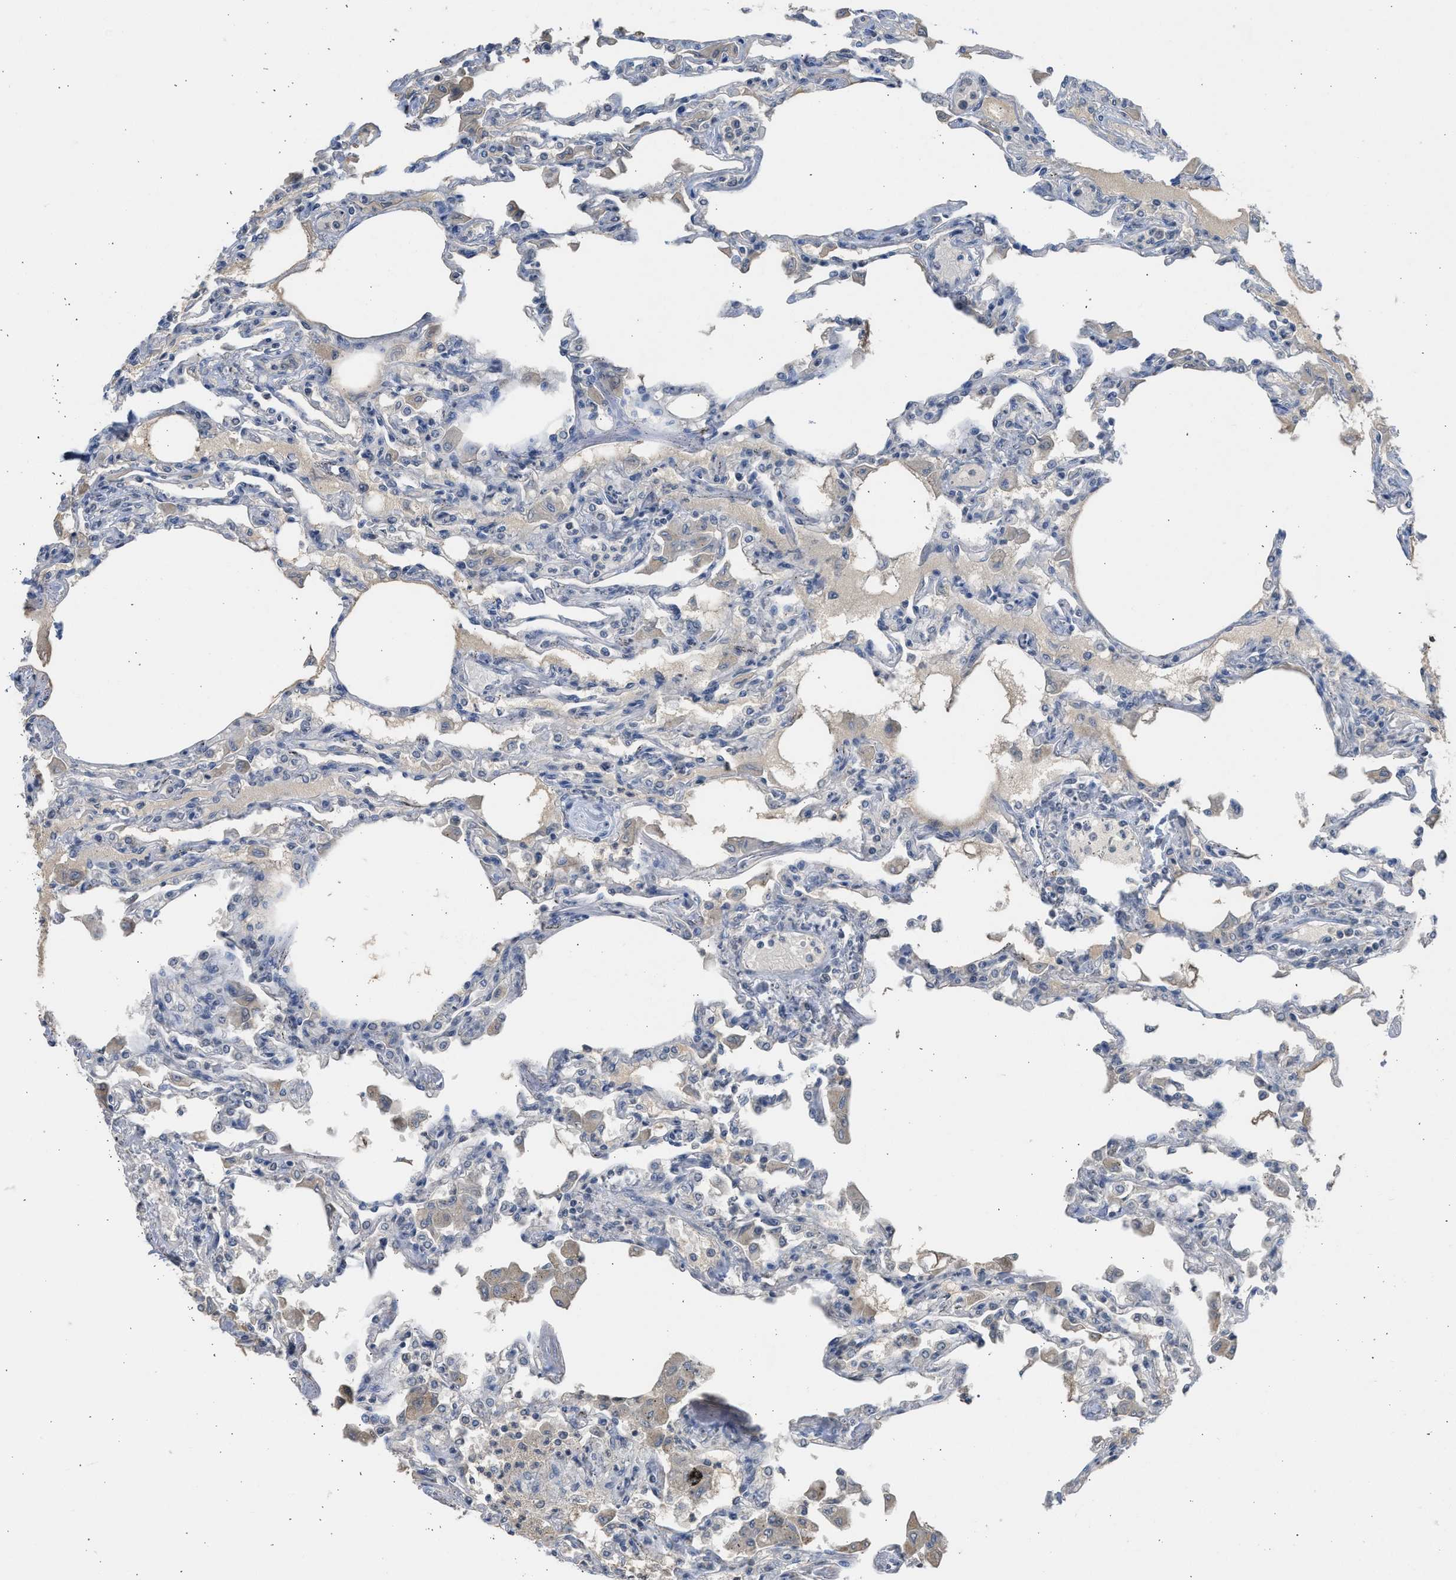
{"staining": {"intensity": "weak", "quantity": "<25%", "location": "cytoplasmic/membranous"}, "tissue": "lung", "cell_type": "Alveolar cells", "image_type": "normal", "snomed": [{"axis": "morphology", "description": "Normal tissue, NOS"}, {"axis": "topography", "description": "Bronchus"}, {"axis": "topography", "description": "Lung"}], "caption": "This is a photomicrograph of immunohistochemistry (IHC) staining of normal lung, which shows no positivity in alveolar cells. (Immunohistochemistry, brightfield microscopy, high magnification).", "gene": "SULT2A1", "patient": {"sex": "female", "age": 49}}